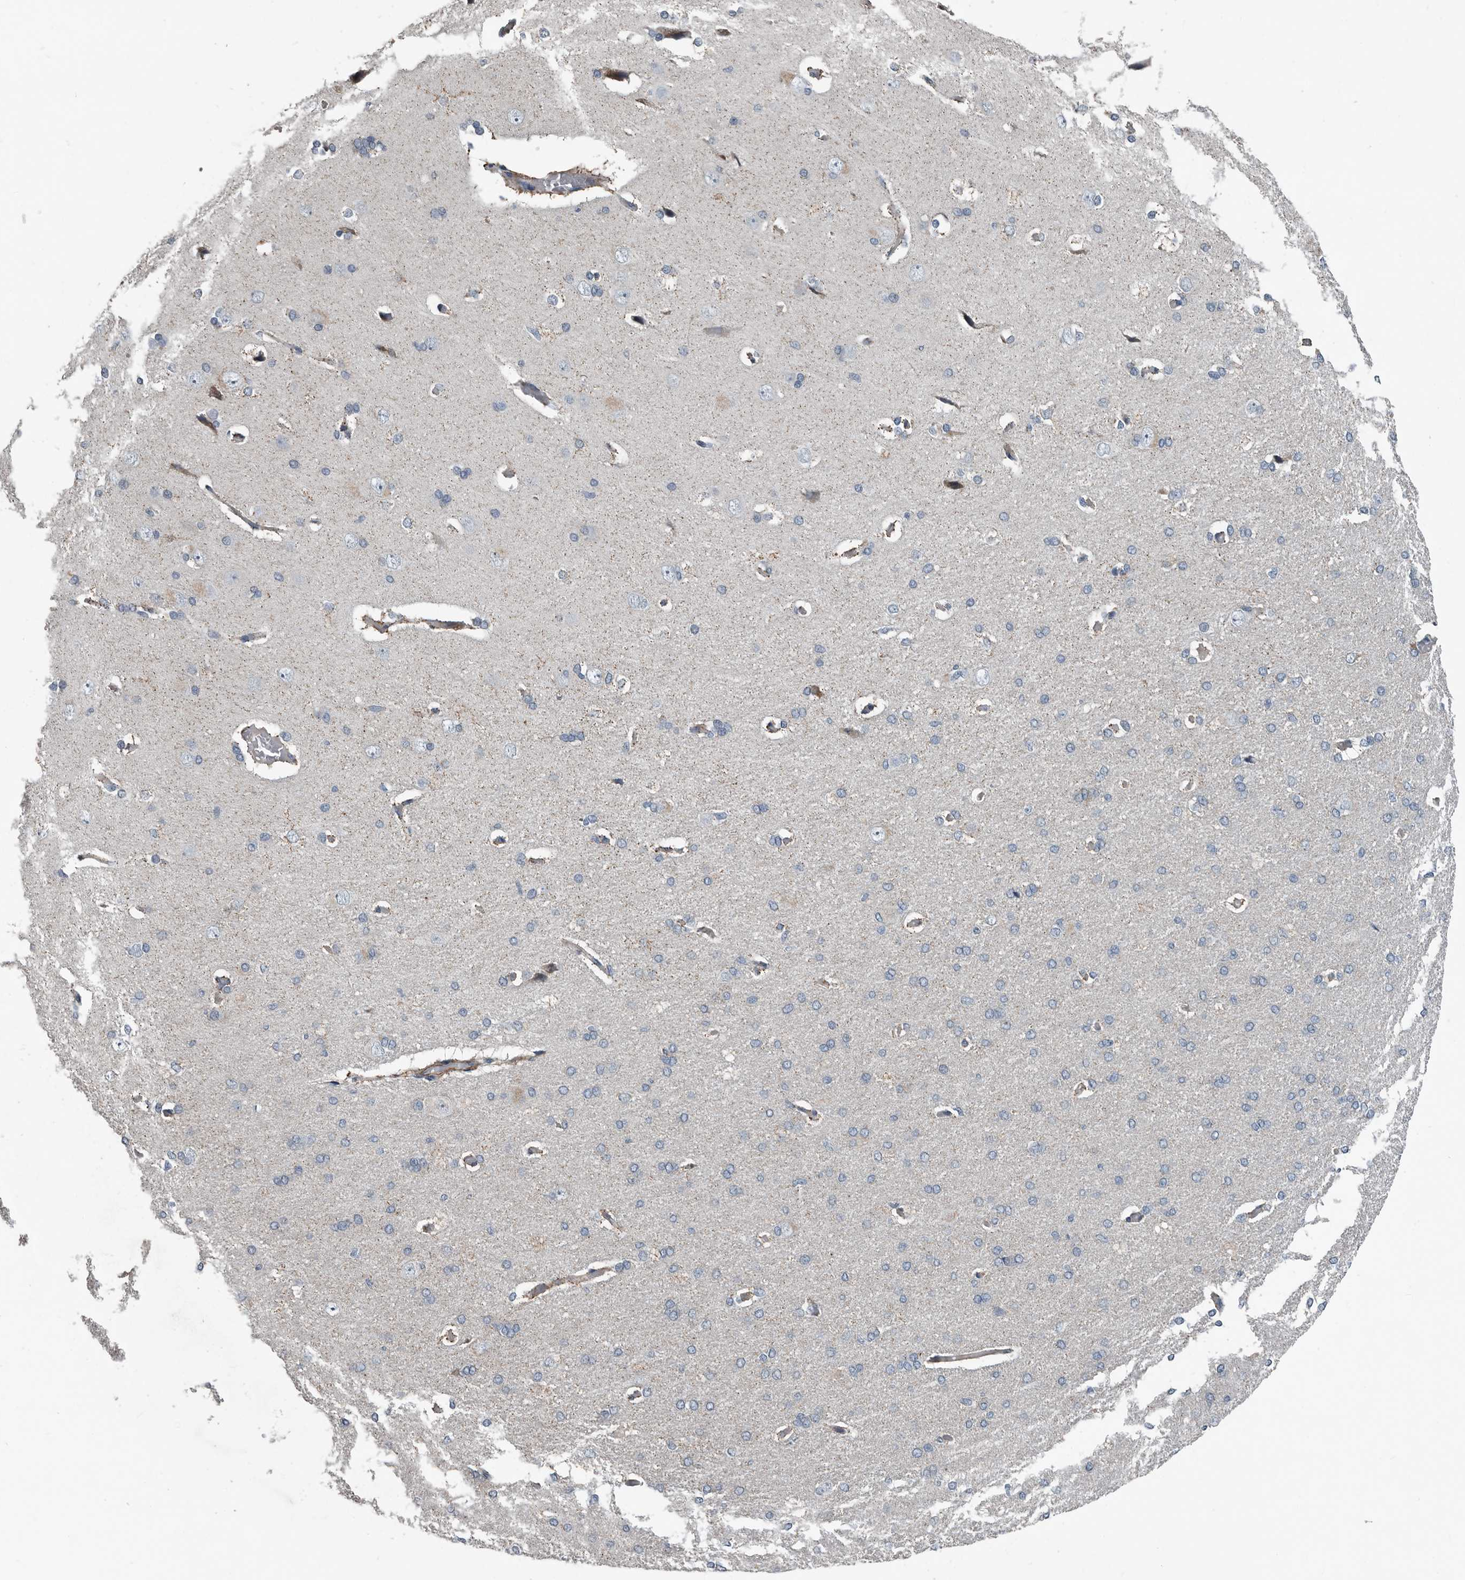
{"staining": {"intensity": "negative", "quantity": "none", "location": "none"}, "tissue": "cerebral cortex", "cell_type": "Endothelial cells", "image_type": "normal", "snomed": [{"axis": "morphology", "description": "Normal tissue, NOS"}, {"axis": "topography", "description": "Cerebral cortex"}], "caption": "Endothelial cells are negative for protein expression in normal human cerebral cortex. (Stains: DAB (3,3'-diaminobenzidine) immunohistochemistry (IHC) with hematoxylin counter stain, Microscopy: brightfield microscopy at high magnification).", "gene": "DPY19L4", "patient": {"sex": "male", "age": 62}}